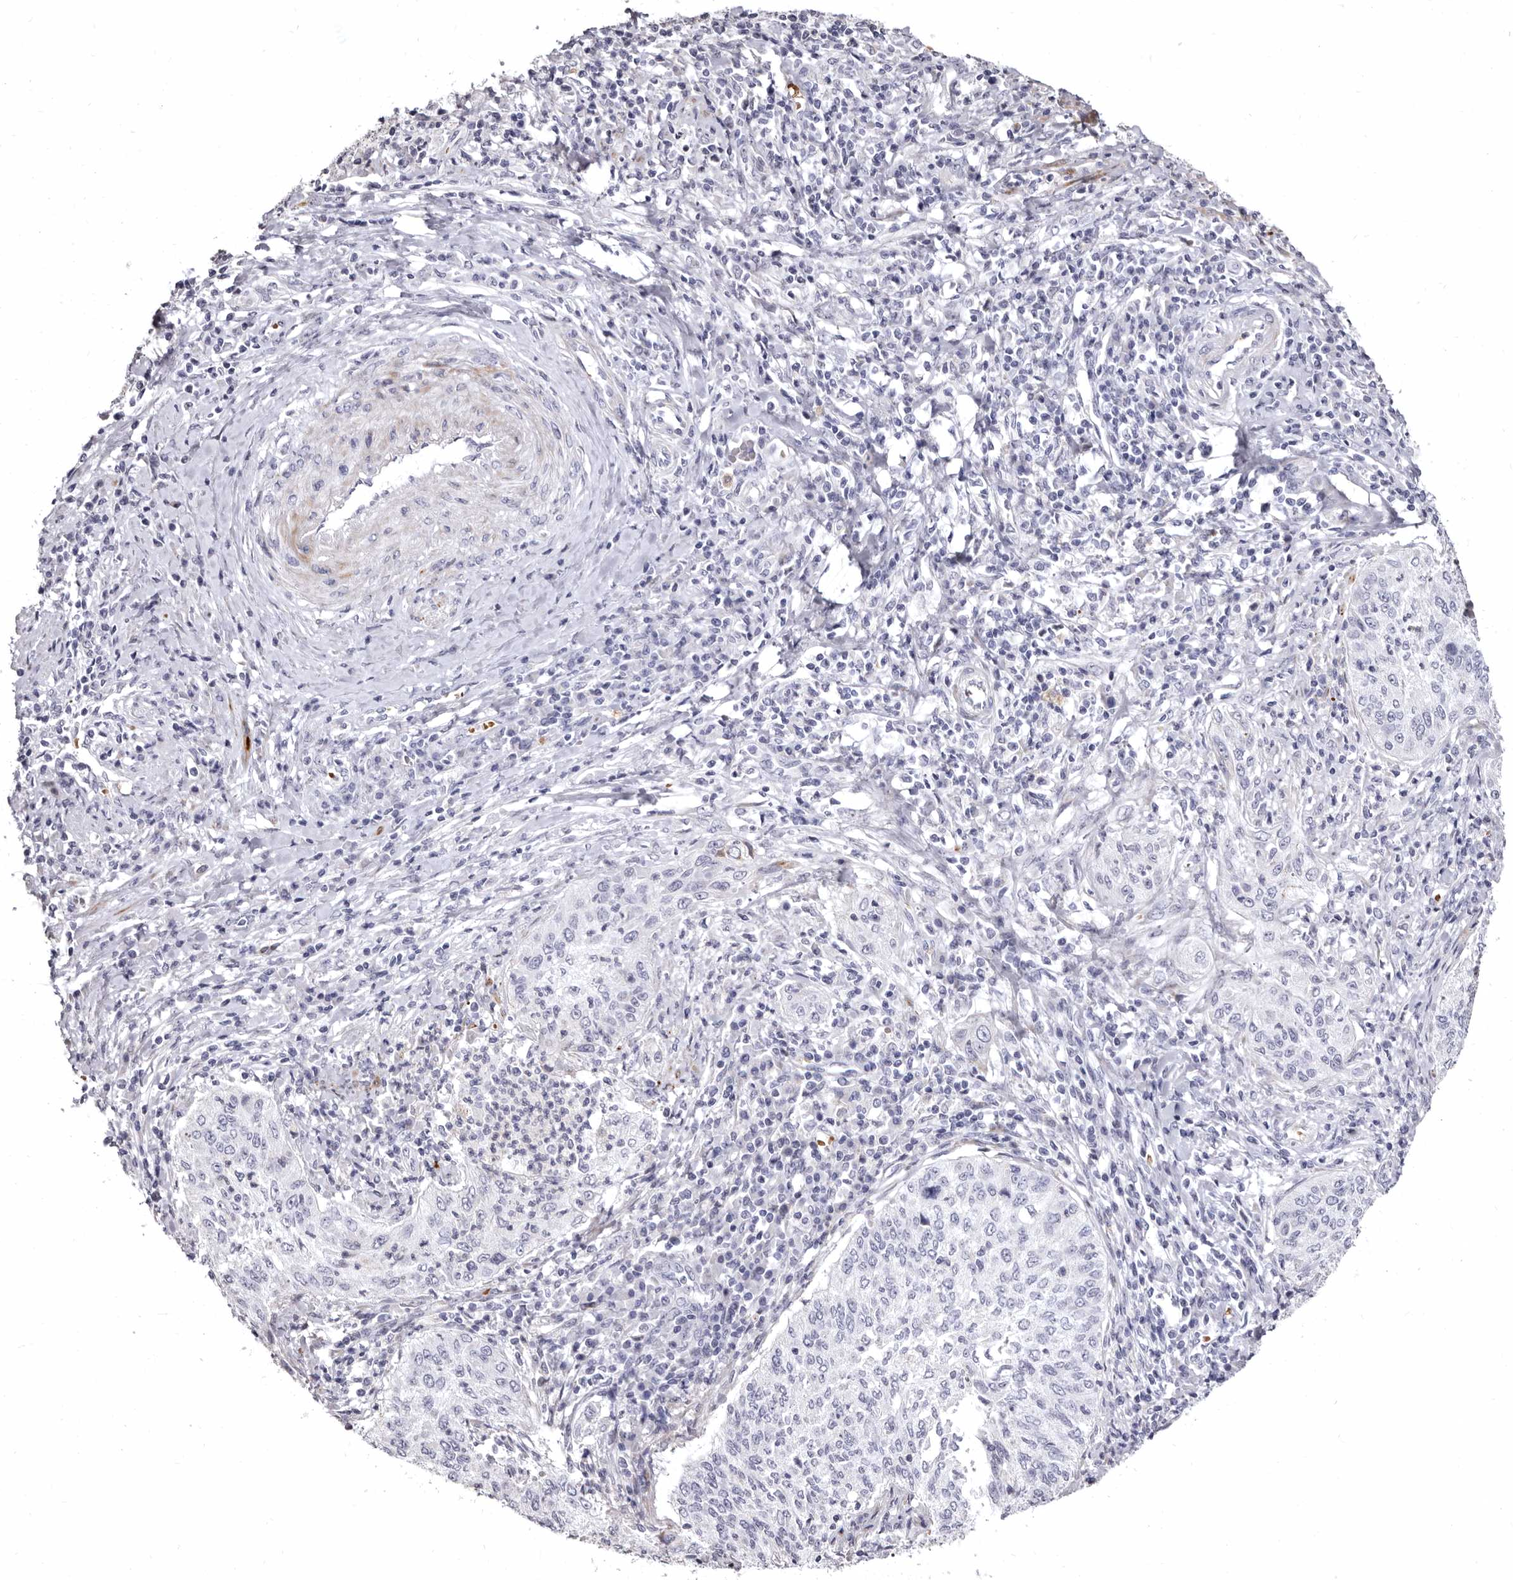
{"staining": {"intensity": "negative", "quantity": "none", "location": "none"}, "tissue": "cervical cancer", "cell_type": "Tumor cells", "image_type": "cancer", "snomed": [{"axis": "morphology", "description": "Squamous cell carcinoma, NOS"}, {"axis": "topography", "description": "Cervix"}], "caption": "Immunohistochemistry image of human cervical squamous cell carcinoma stained for a protein (brown), which exhibits no positivity in tumor cells.", "gene": "AIDA", "patient": {"sex": "female", "age": 30}}